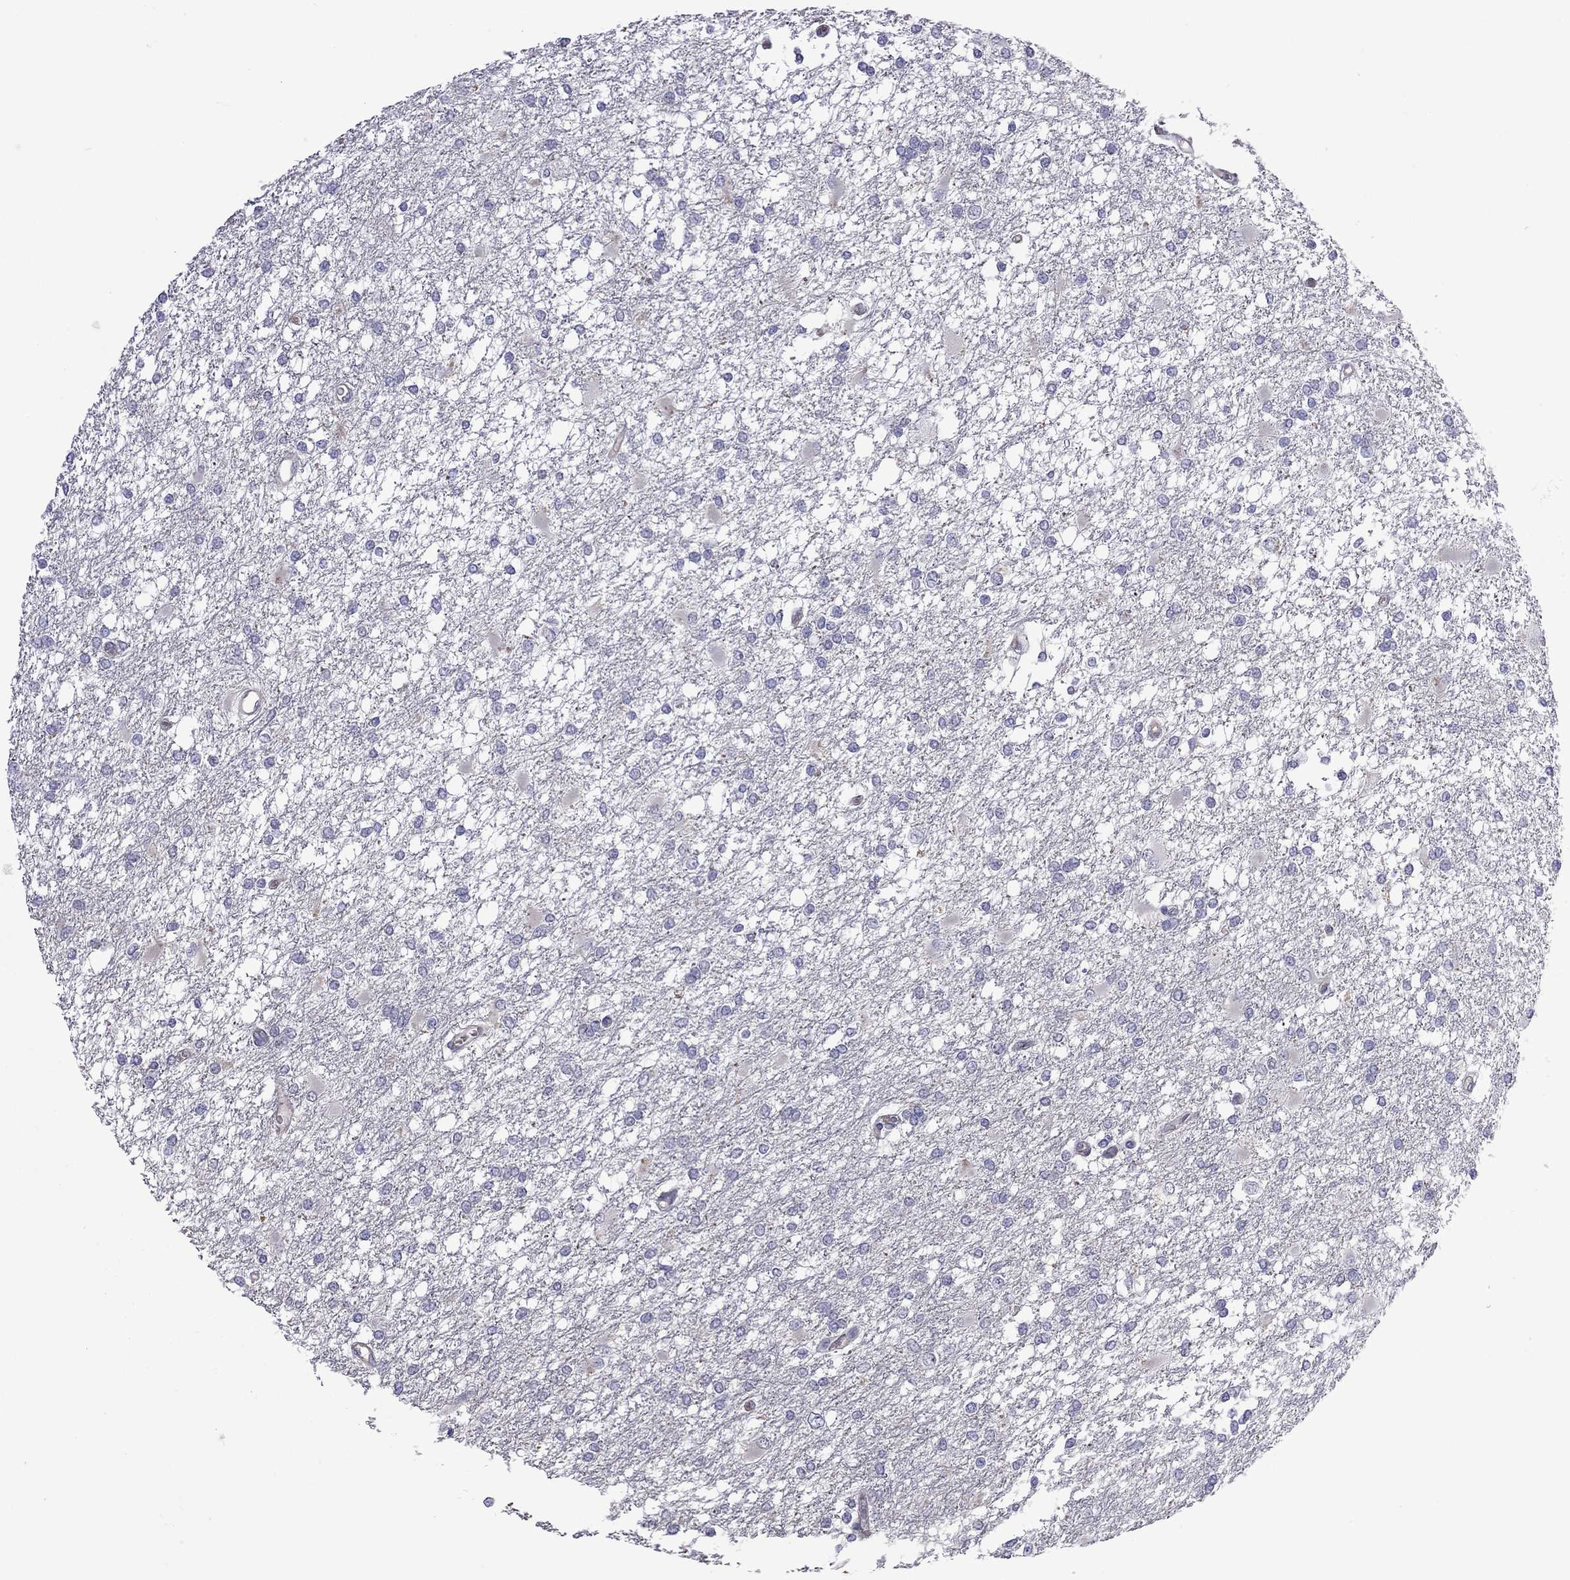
{"staining": {"intensity": "negative", "quantity": "none", "location": "none"}, "tissue": "glioma", "cell_type": "Tumor cells", "image_type": "cancer", "snomed": [{"axis": "morphology", "description": "Glioma, malignant, High grade"}, {"axis": "topography", "description": "Cerebral cortex"}], "caption": "The photomicrograph exhibits no staining of tumor cells in malignant high-grade glioma.", "gene": "FEZ1", "patient": {"sex": "male", "age": 79}}